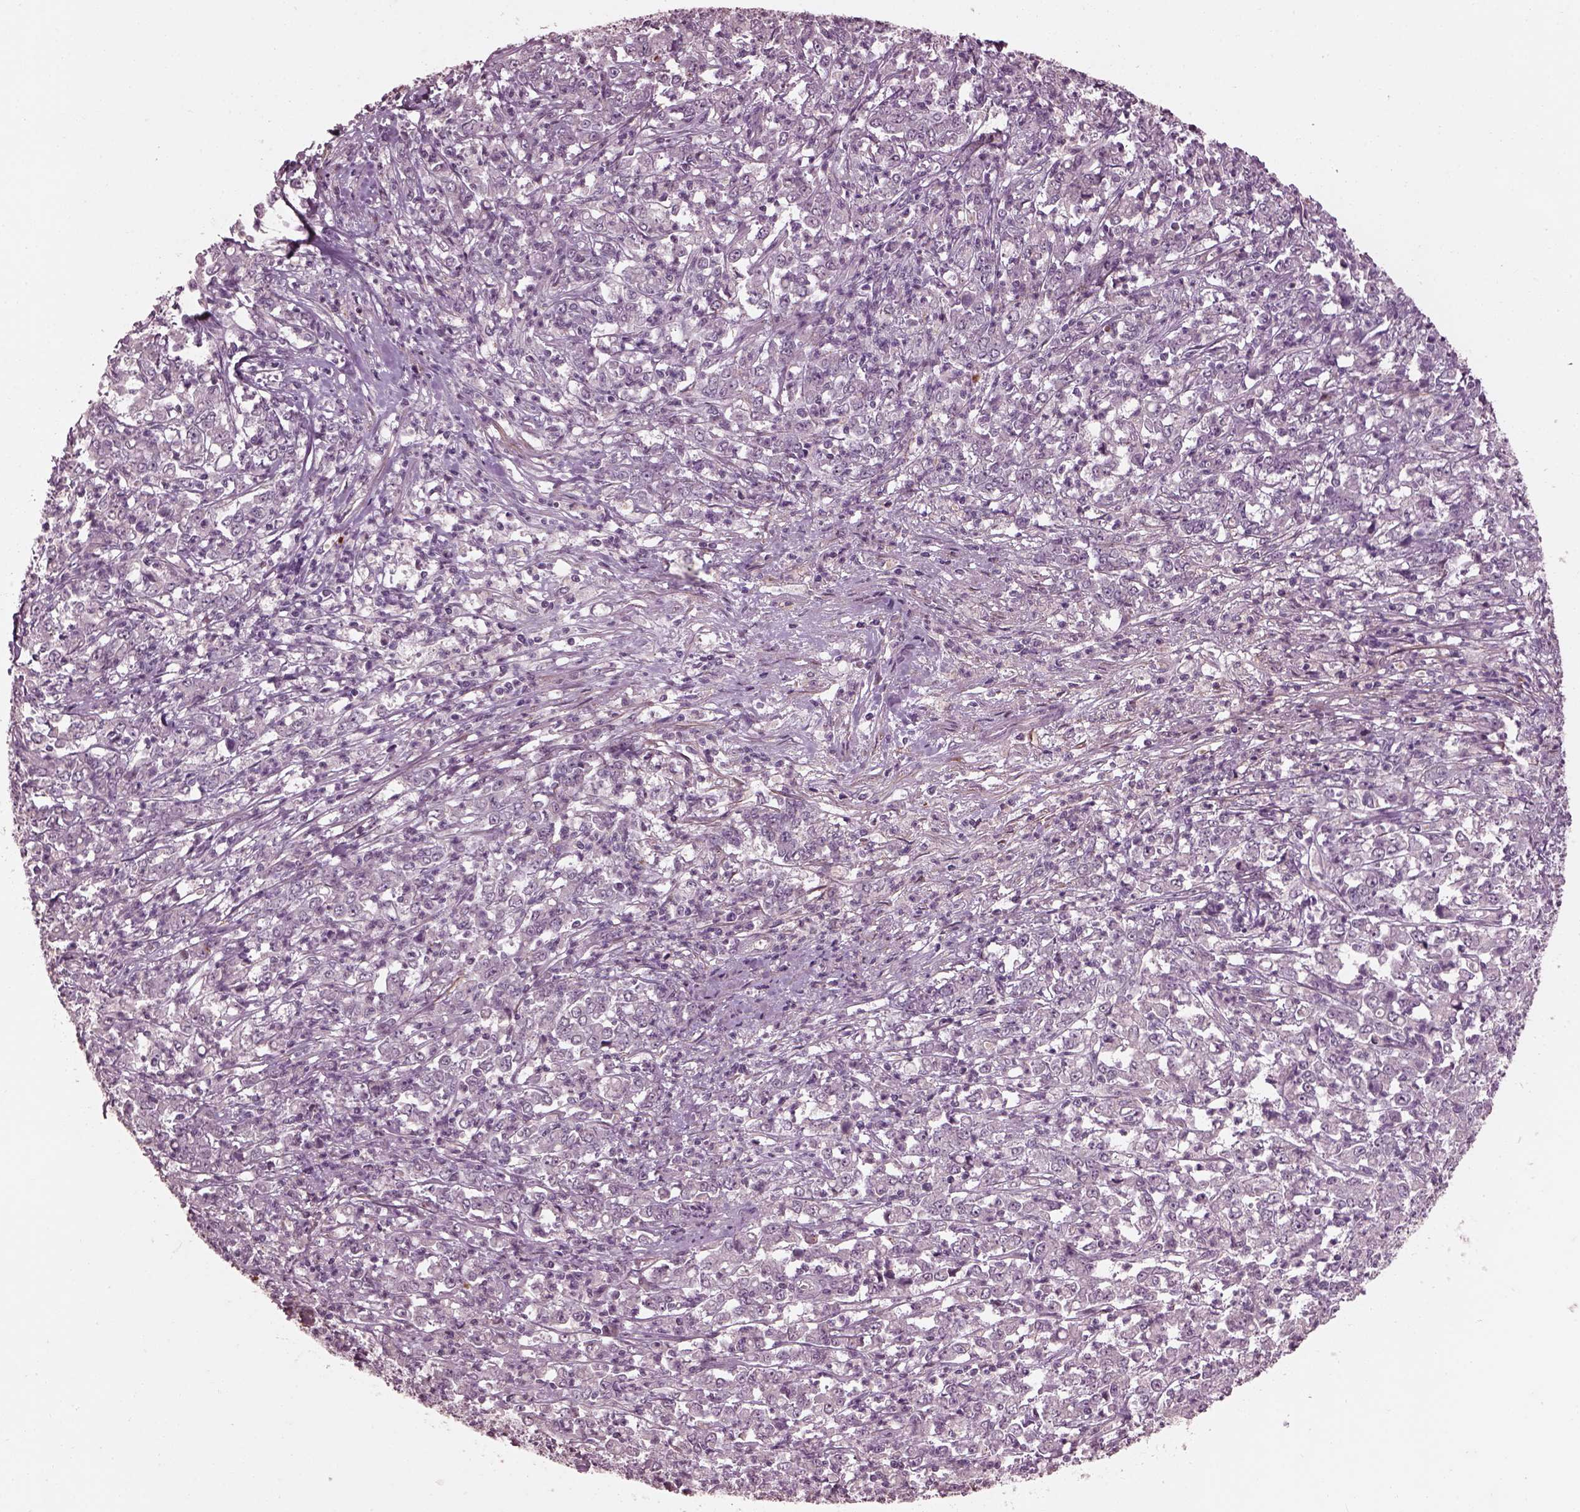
{"staining": {"intensity": "negative", "quantity": "none", "location": "none"}, "tissue": "stomach cancer", "cell_type": "Tumor cells", "image_type": "cancer", "snomed": [{"axis": "morphology", "description": "Adenocarcinoma, NOS"}, {"axis": "topography", "description": "Stomach, lower"}], "caption": "High magnification brightfield microscopy of stomach cancer stained with DAB (brown) and counterstained with hematoxylin (blue): tumor cells show no significant staining.", "gene": "EFEMP1", "patient": {"sex": "female", "age": 71}}